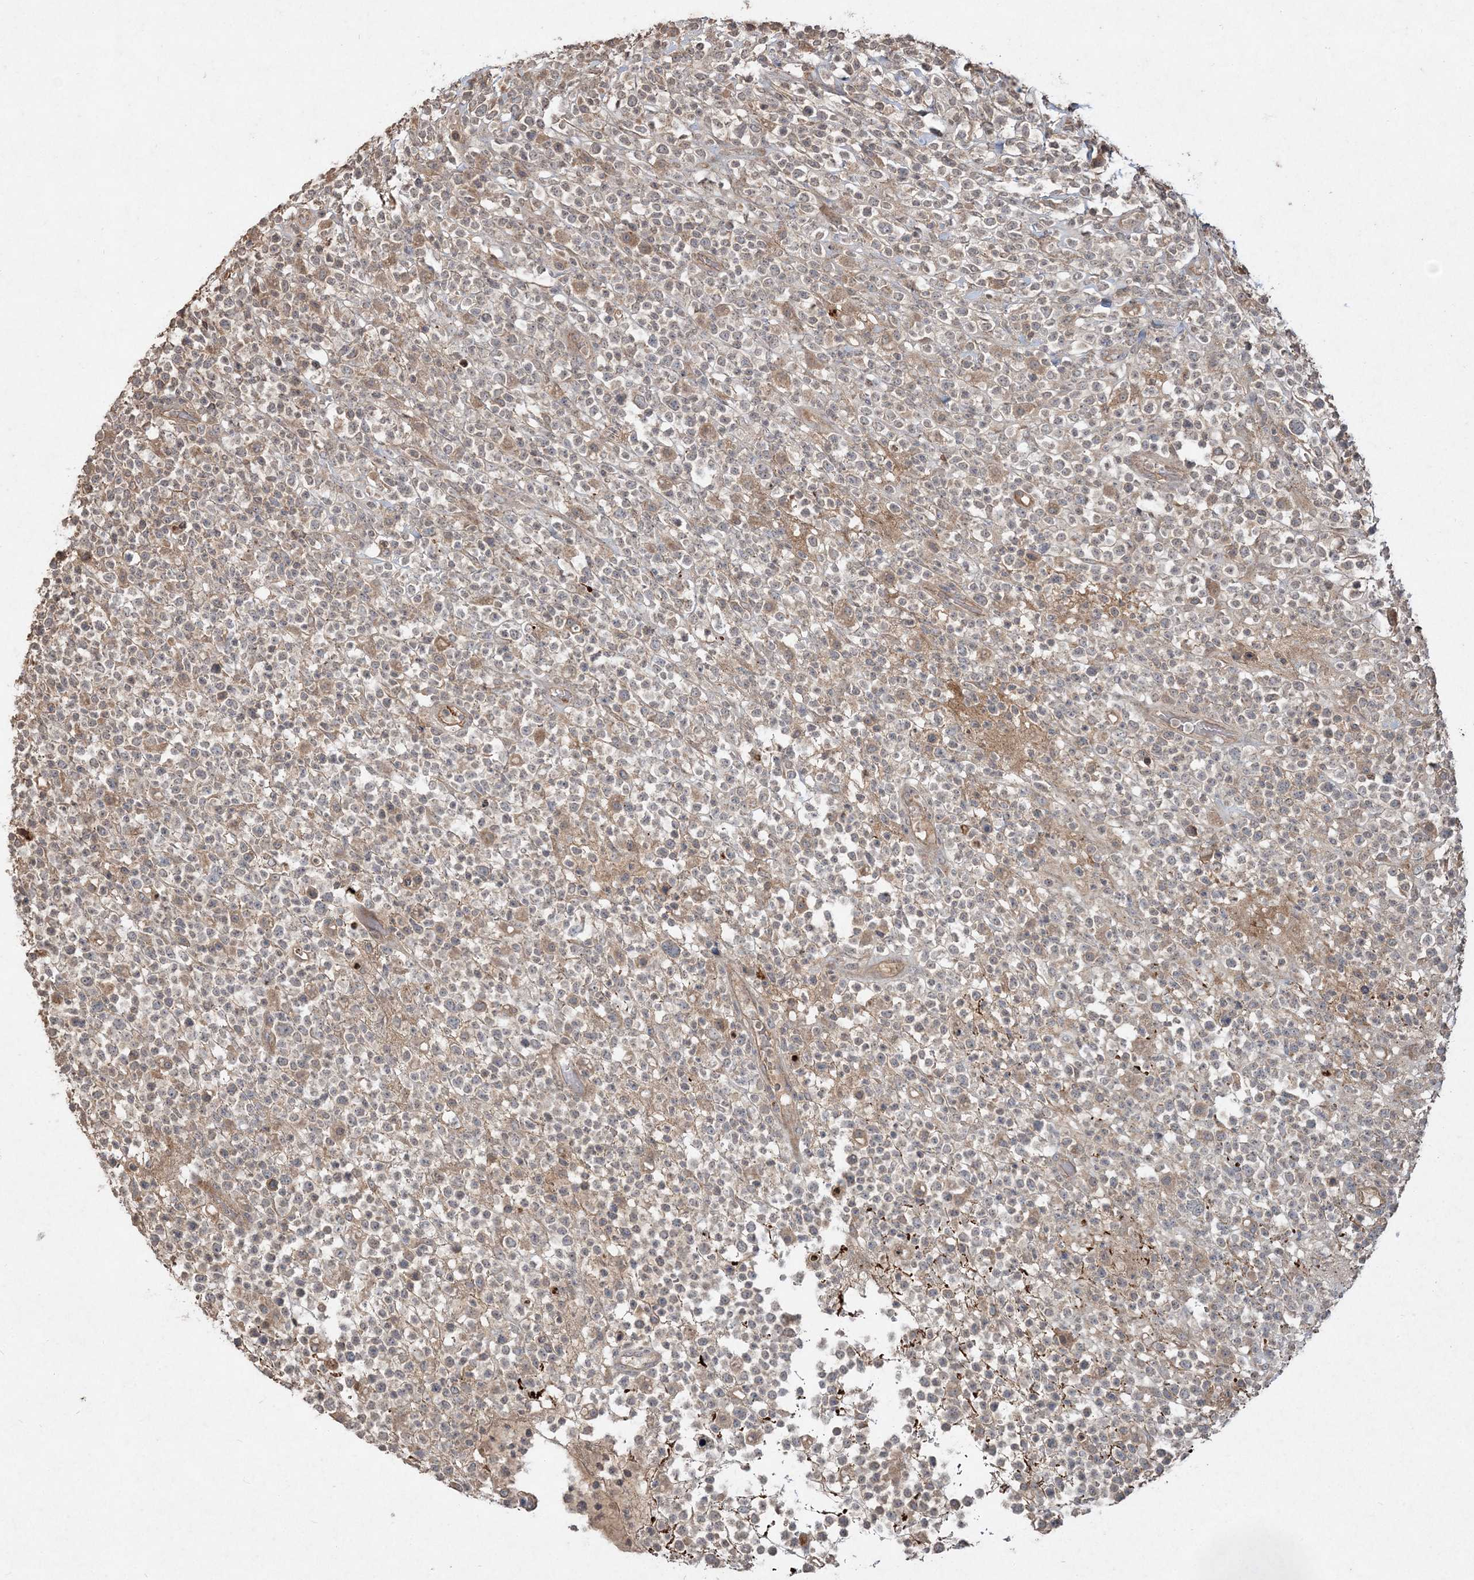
{"staining": {"intensity": "weak", "quantity": "<25%", "location": "cytoplasmic/membranous"}, "tissue": "lymphoma", "cell_type": "Tumor cells", "image_type": "cancer", "snomed": [{"axis": "morphology", "description": "Malignant lymphoma, non-Hodgkin's type, High grade"}, {"axis": "topography", "description": "Colon"}], "caption": "Human lymphoma stained for a protein using IHC displays no staining in tumor cells.", "gene": "SPRY1", "patient": {"sex": "female", "age": 53}}